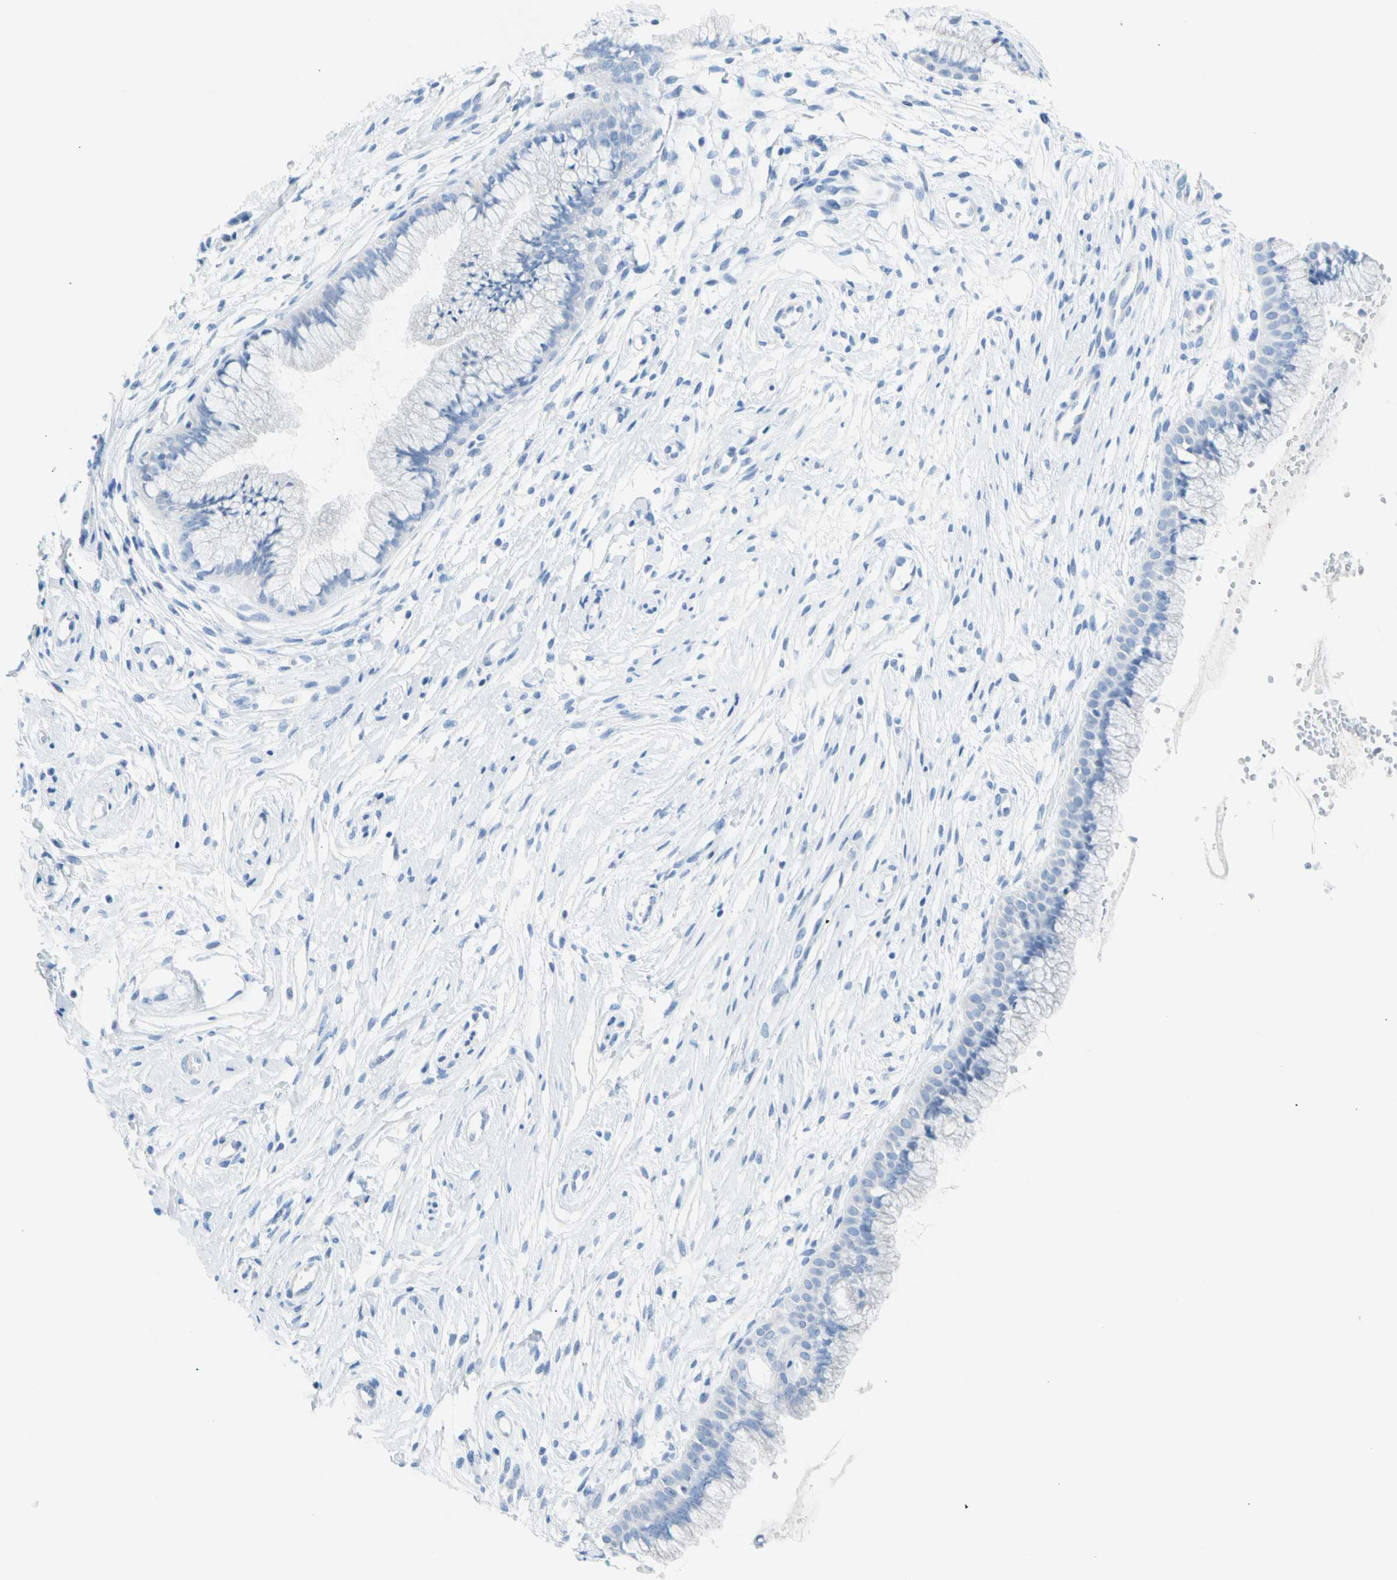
{"staining": {"intensity": "negative", "quantity": "none", "location": "none"}, "tissue": "cervix", "cell_type": "Glandular cells", "image_type": "normal", "snomed": [{"axis": "morphology", "description": "Normal tissue, NOS"}, {"axis": "topography", "description": "Cervix"}], "caption": "Protein analysis of benign cervix displays no significant positivity in glandular cells. (Stains: DAB IHC with hematoxylin counter stain, Microscopy: brightfield microscopy at high magnification).", "gene": "CEL", "patient": {"sex": "female", "age": 39}}